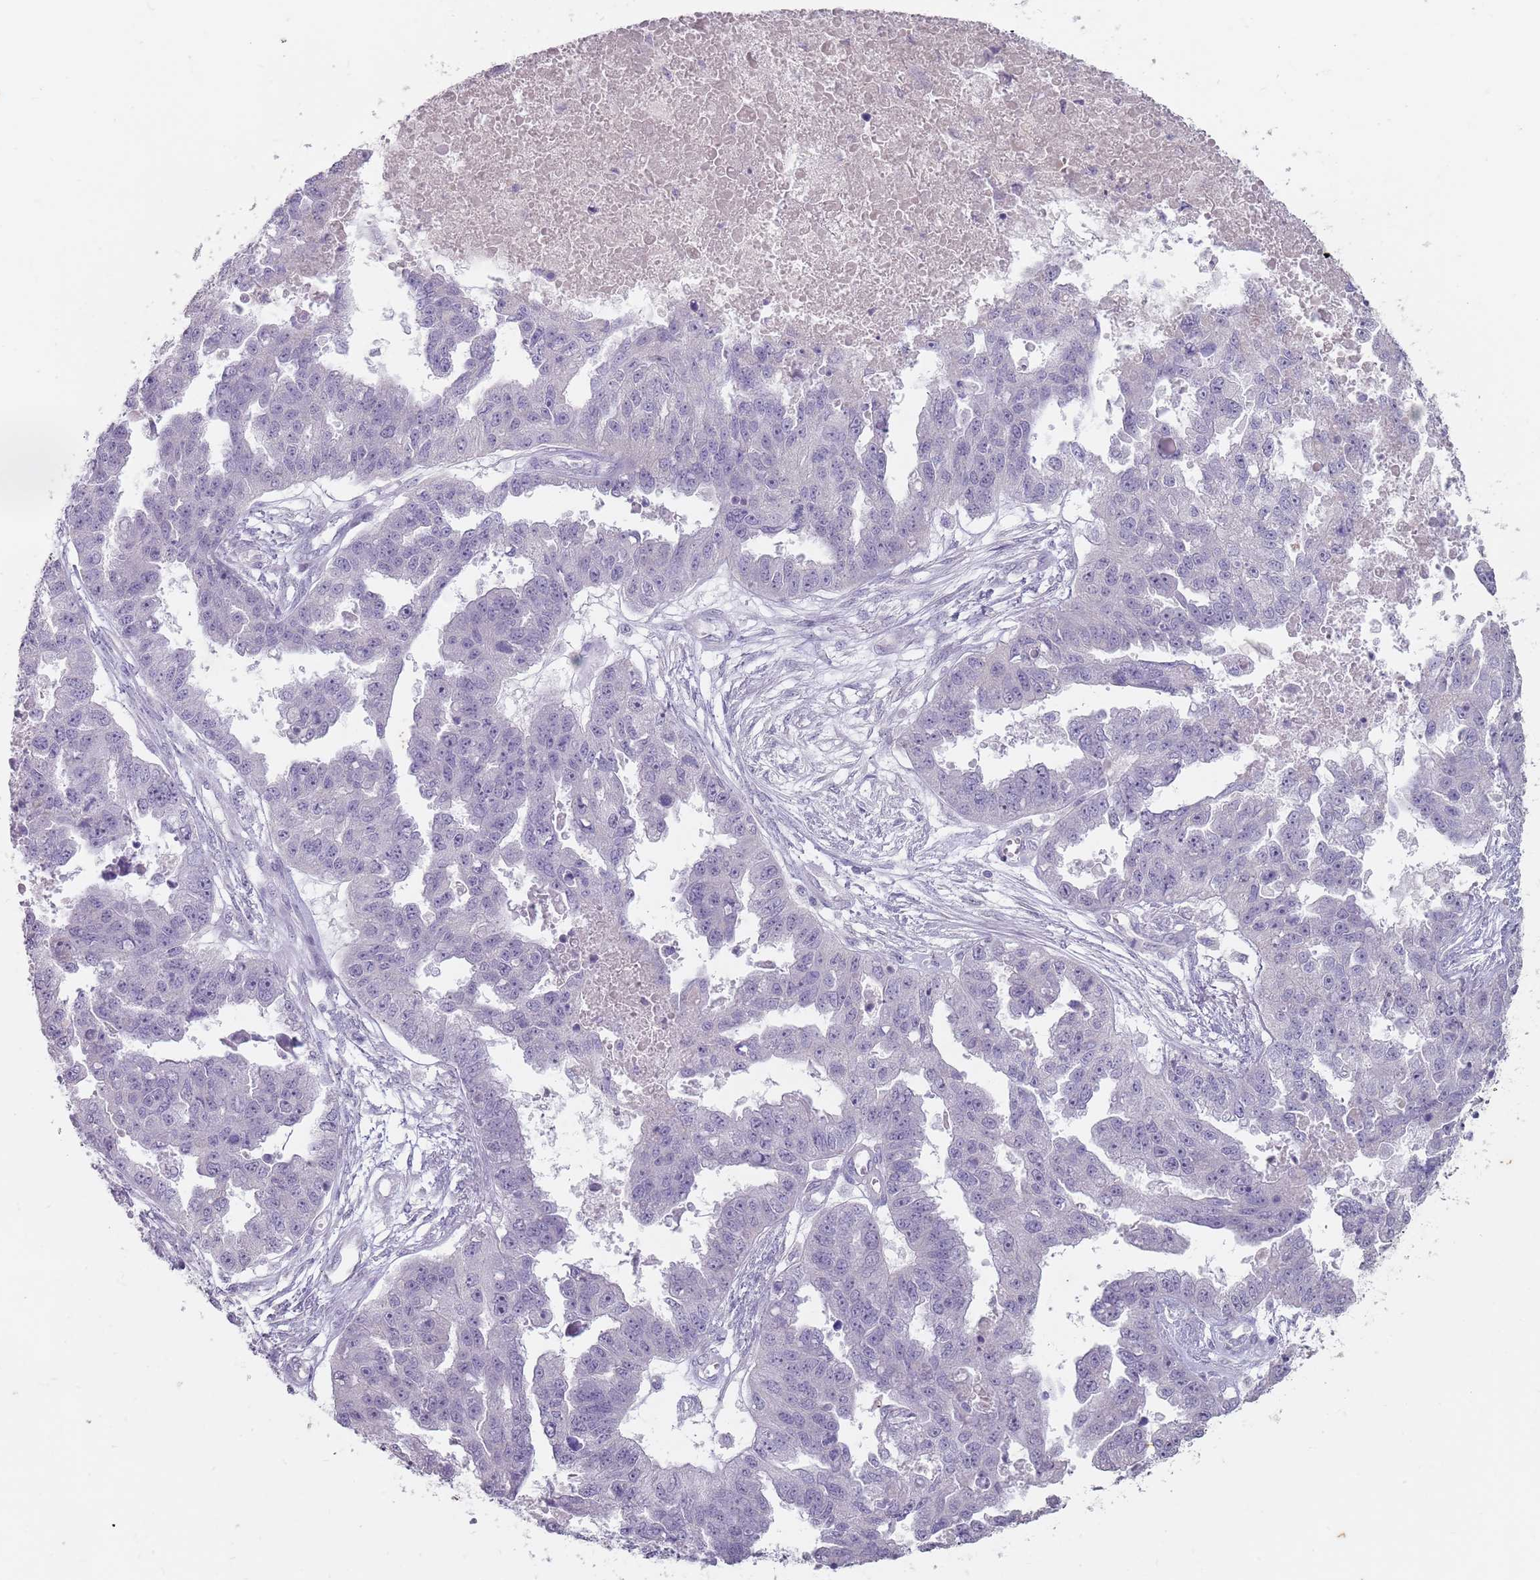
{"staining": {"intensity": "negative", "quantity": "none", "location": "none"}, "tissue": "ovarian cancer", "cell_type": "Tumor cells", "image_type": "cancer", "snomed": [{"axis": "morphology", "description": "Cystadenocarcinoma, serous, NOS"}, {"axis": "topography", "description": "Ovary"}], "caption": "Photomicrograph shows no significant protein expression in tumor cells of serous cystadenocarcinoma (ovarian).", "gene": "STYK1", "patient": {"sex": "female", "age": 58}}